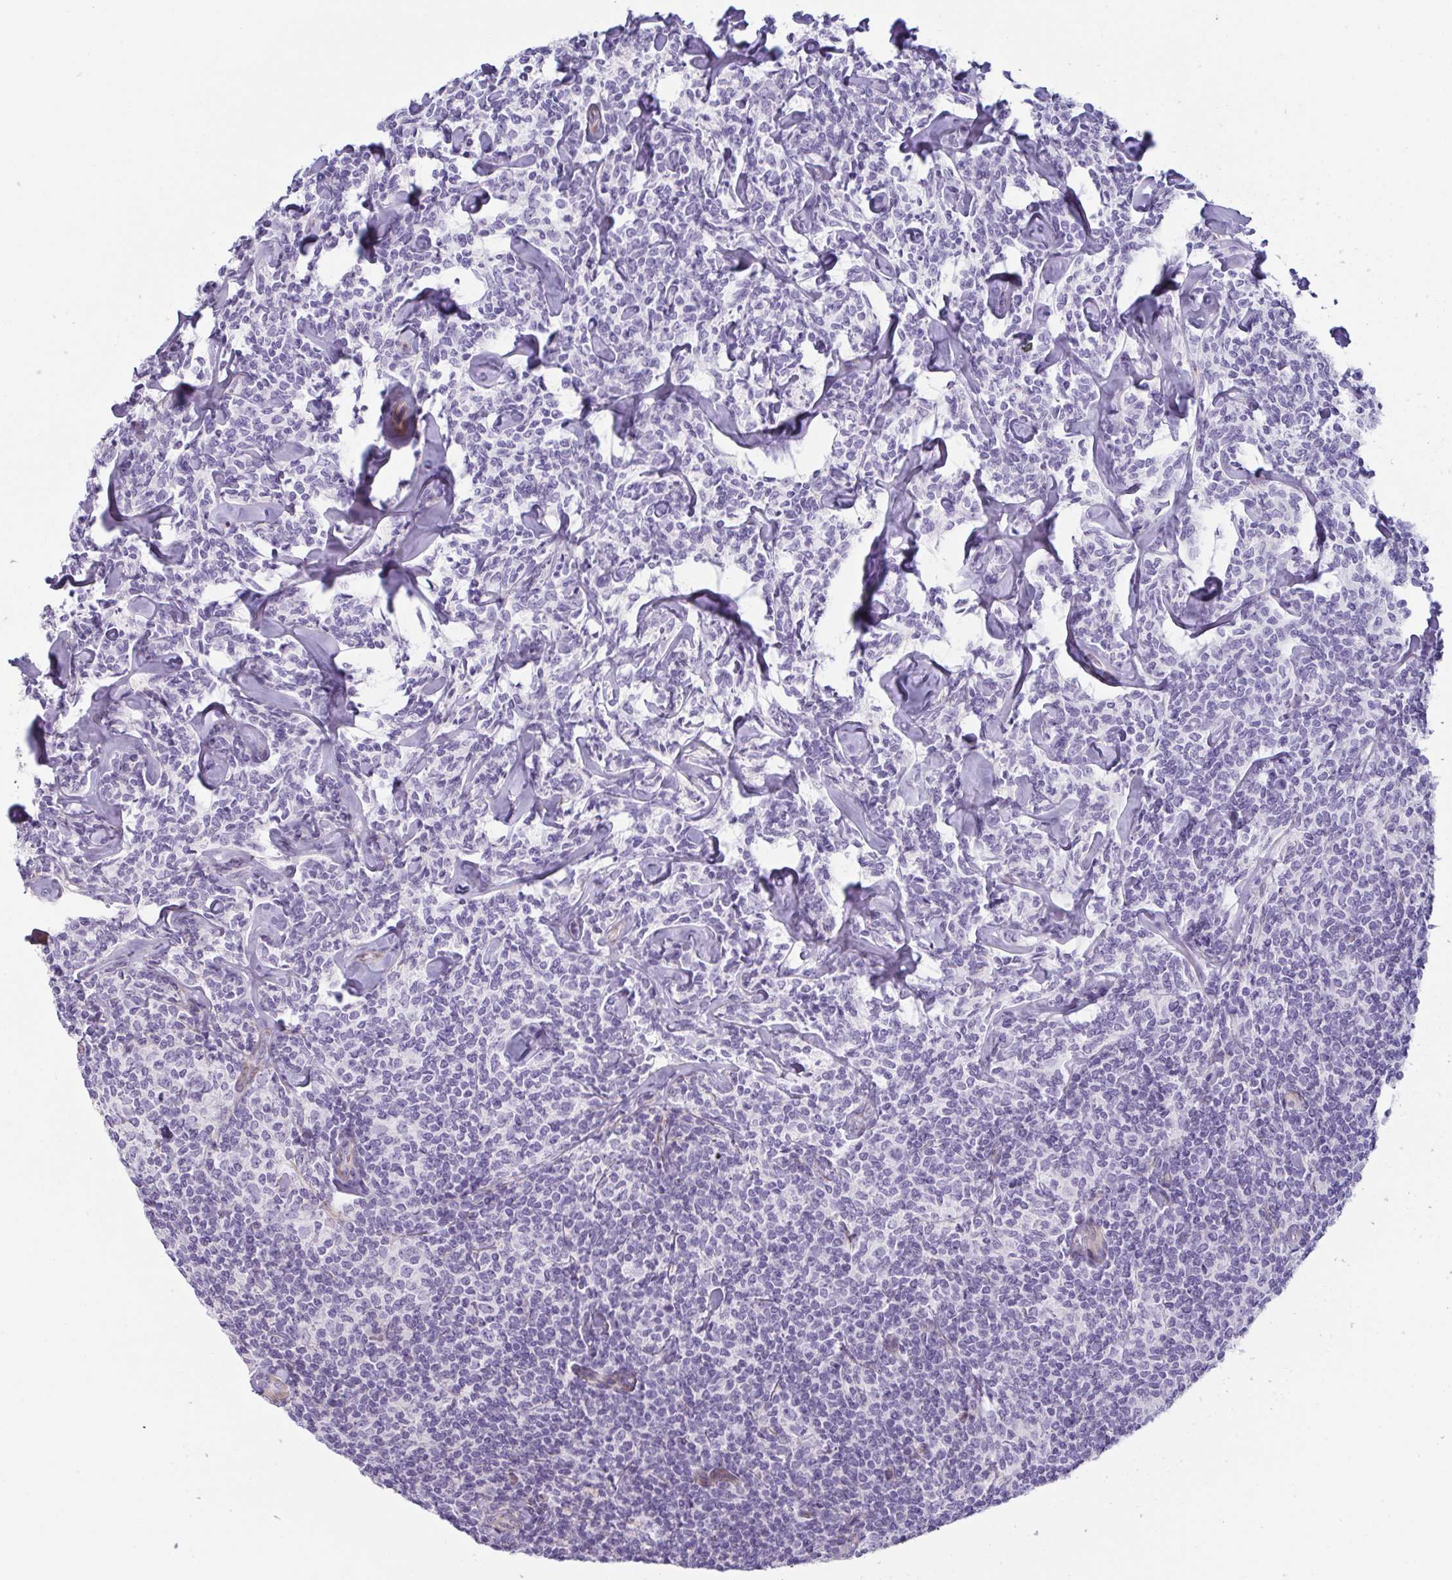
{"staining": {"intensity": "negative", "quantity": "none", "location": "none"}, "tissue": "lymphoma", "cell_type": "Tumor cells", "image_type": "cancer", "snomed": [{"axis": "morphology", "description": "Malignant lymphoma, non-Hodgkin's type, Low grade"}, {"axis": "topography", "description": "Lymph node"}], "caption": "This is an IHC micrograph of low-grade malignant lymphoma, non-Hodgkin's type. There is no expression in tumor cells.", "gene": "OR5P3", "patient": {"sex": "female", "age": 56}}